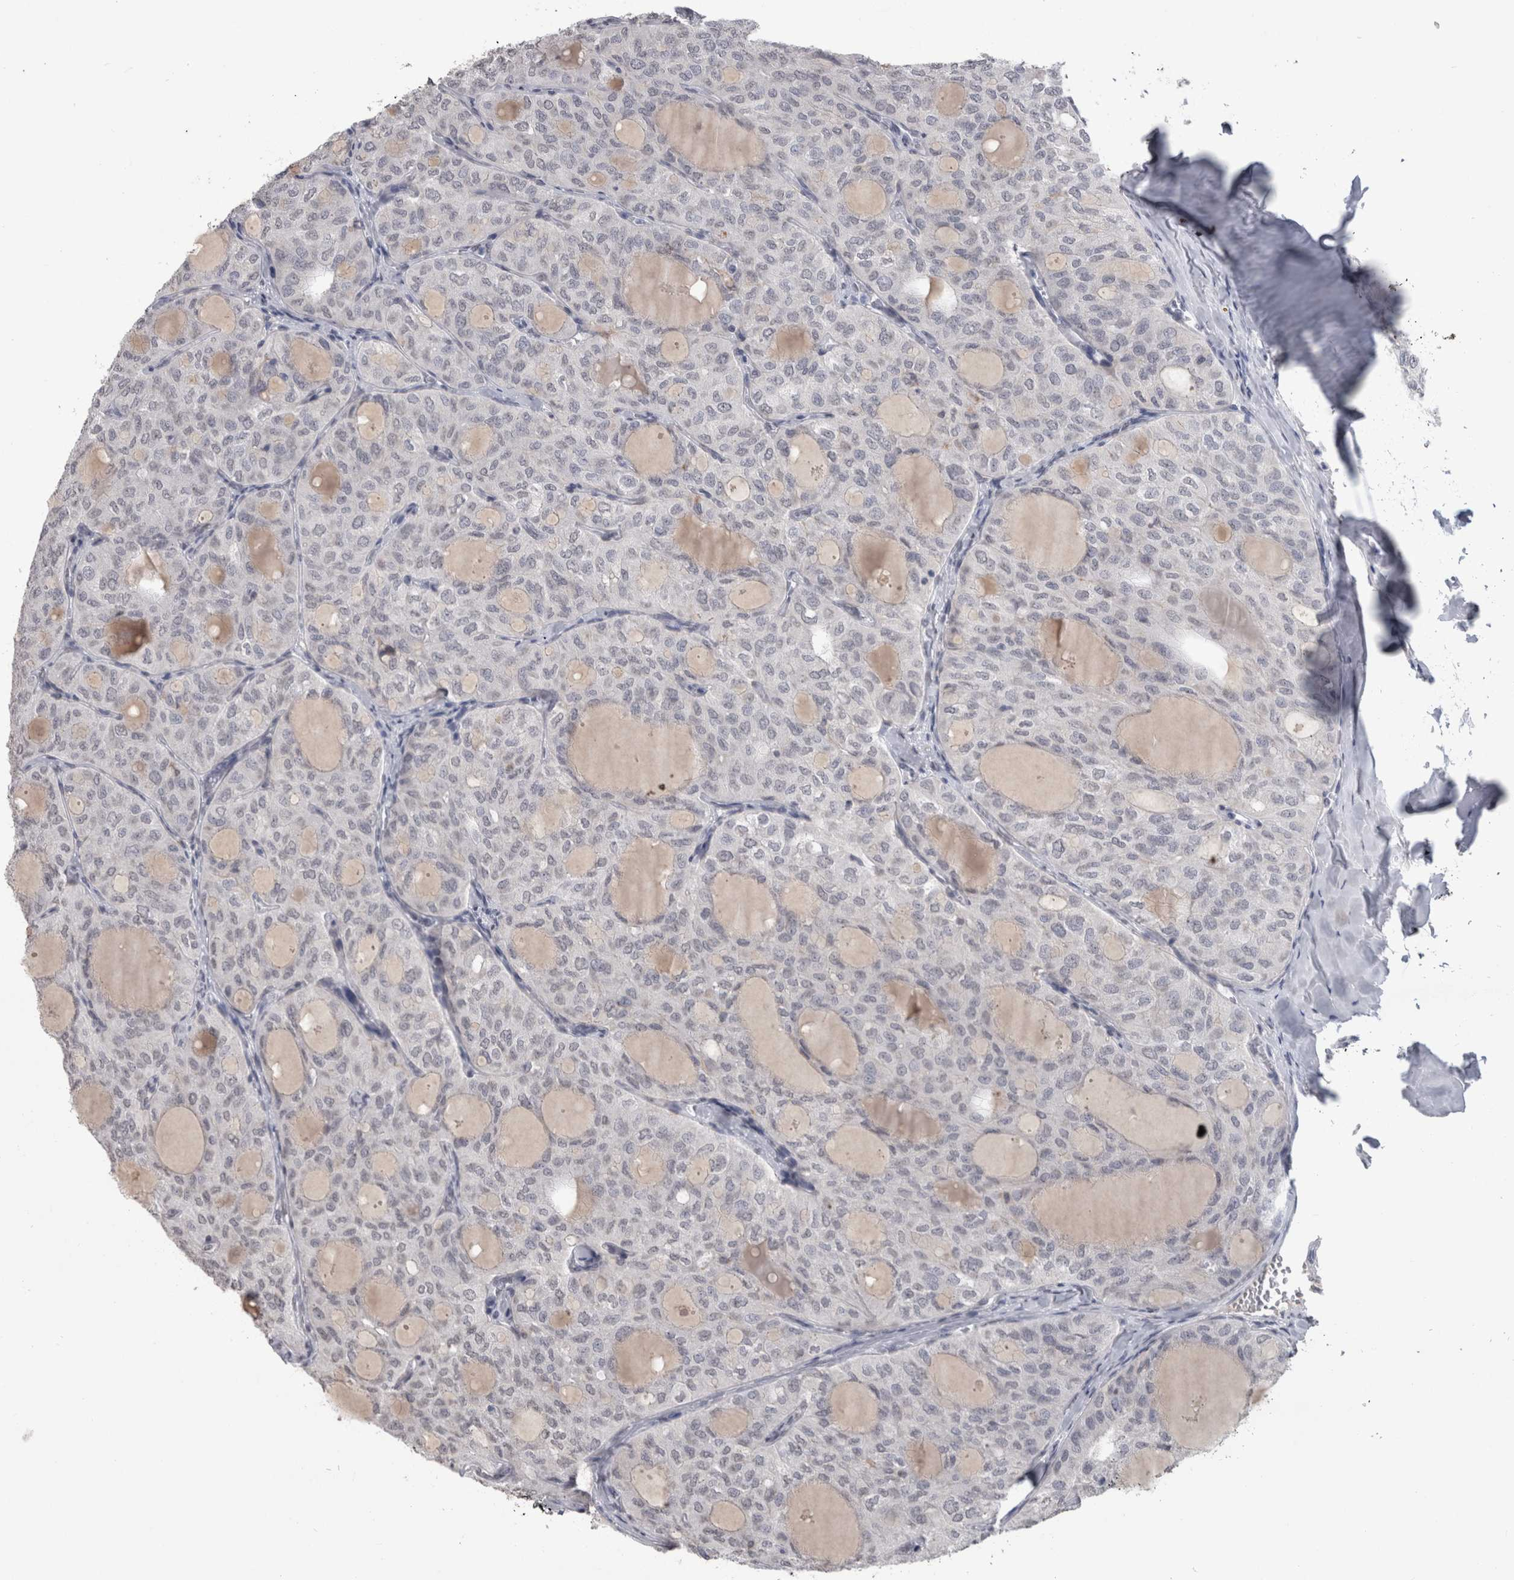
{"staining": {"intensity": "negative", "quantity": "none", "location": "none"}, "tissue": "thyroid cancer", "cell_type": "Tumor cells", "image_type": "cancer", "snomed": [{"axis": "morphology", "description": "Follicular adenoma carcinoma, NOS"}, {"axis": "topography", "description": "Thyroid gland"}], "caption": "IHC photomicrograph of thyroid cancer stained for a protein (brown), which reveals no expression in tumor cells.", "gene": "PAX5", "patient": {"sex": "male", "age": 75}}